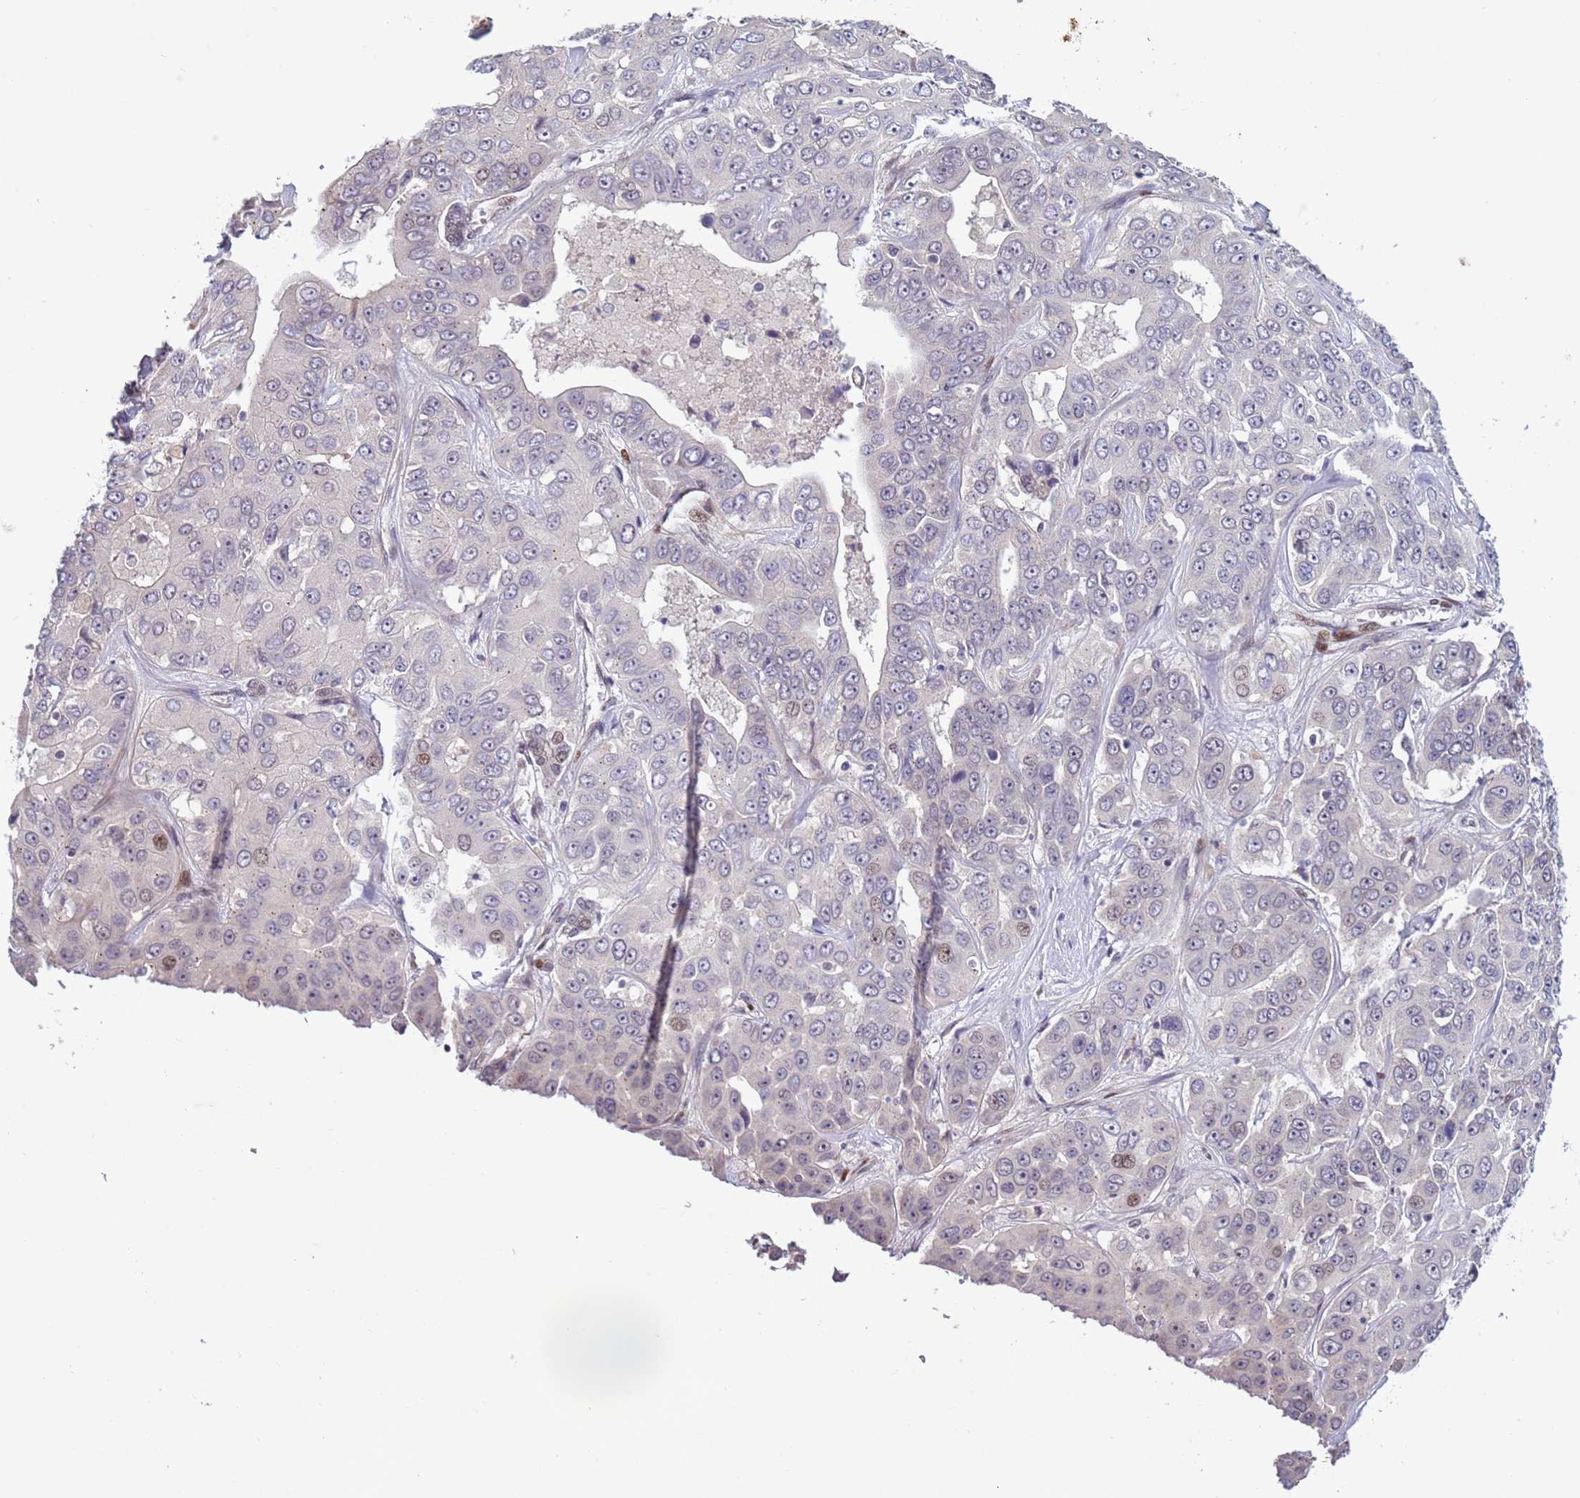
{"staining": {"intensity": "negative", "quantity": "none", "location": "none"}, "tissue": "liver cancer", "cell_type": "Tumor cells", "image_type": "cancer", "snomed": [{"axis": "morphology", "description": "Cholangiocarcinoma"}, {"axis": "topography", "description": "Liver"}], "caption": "Tumor cells show no significant protein staining in liver cancer (cholangiocarcinoma).", "gene": "SHC3", "patient": {"sex": "female", "age": 52}}